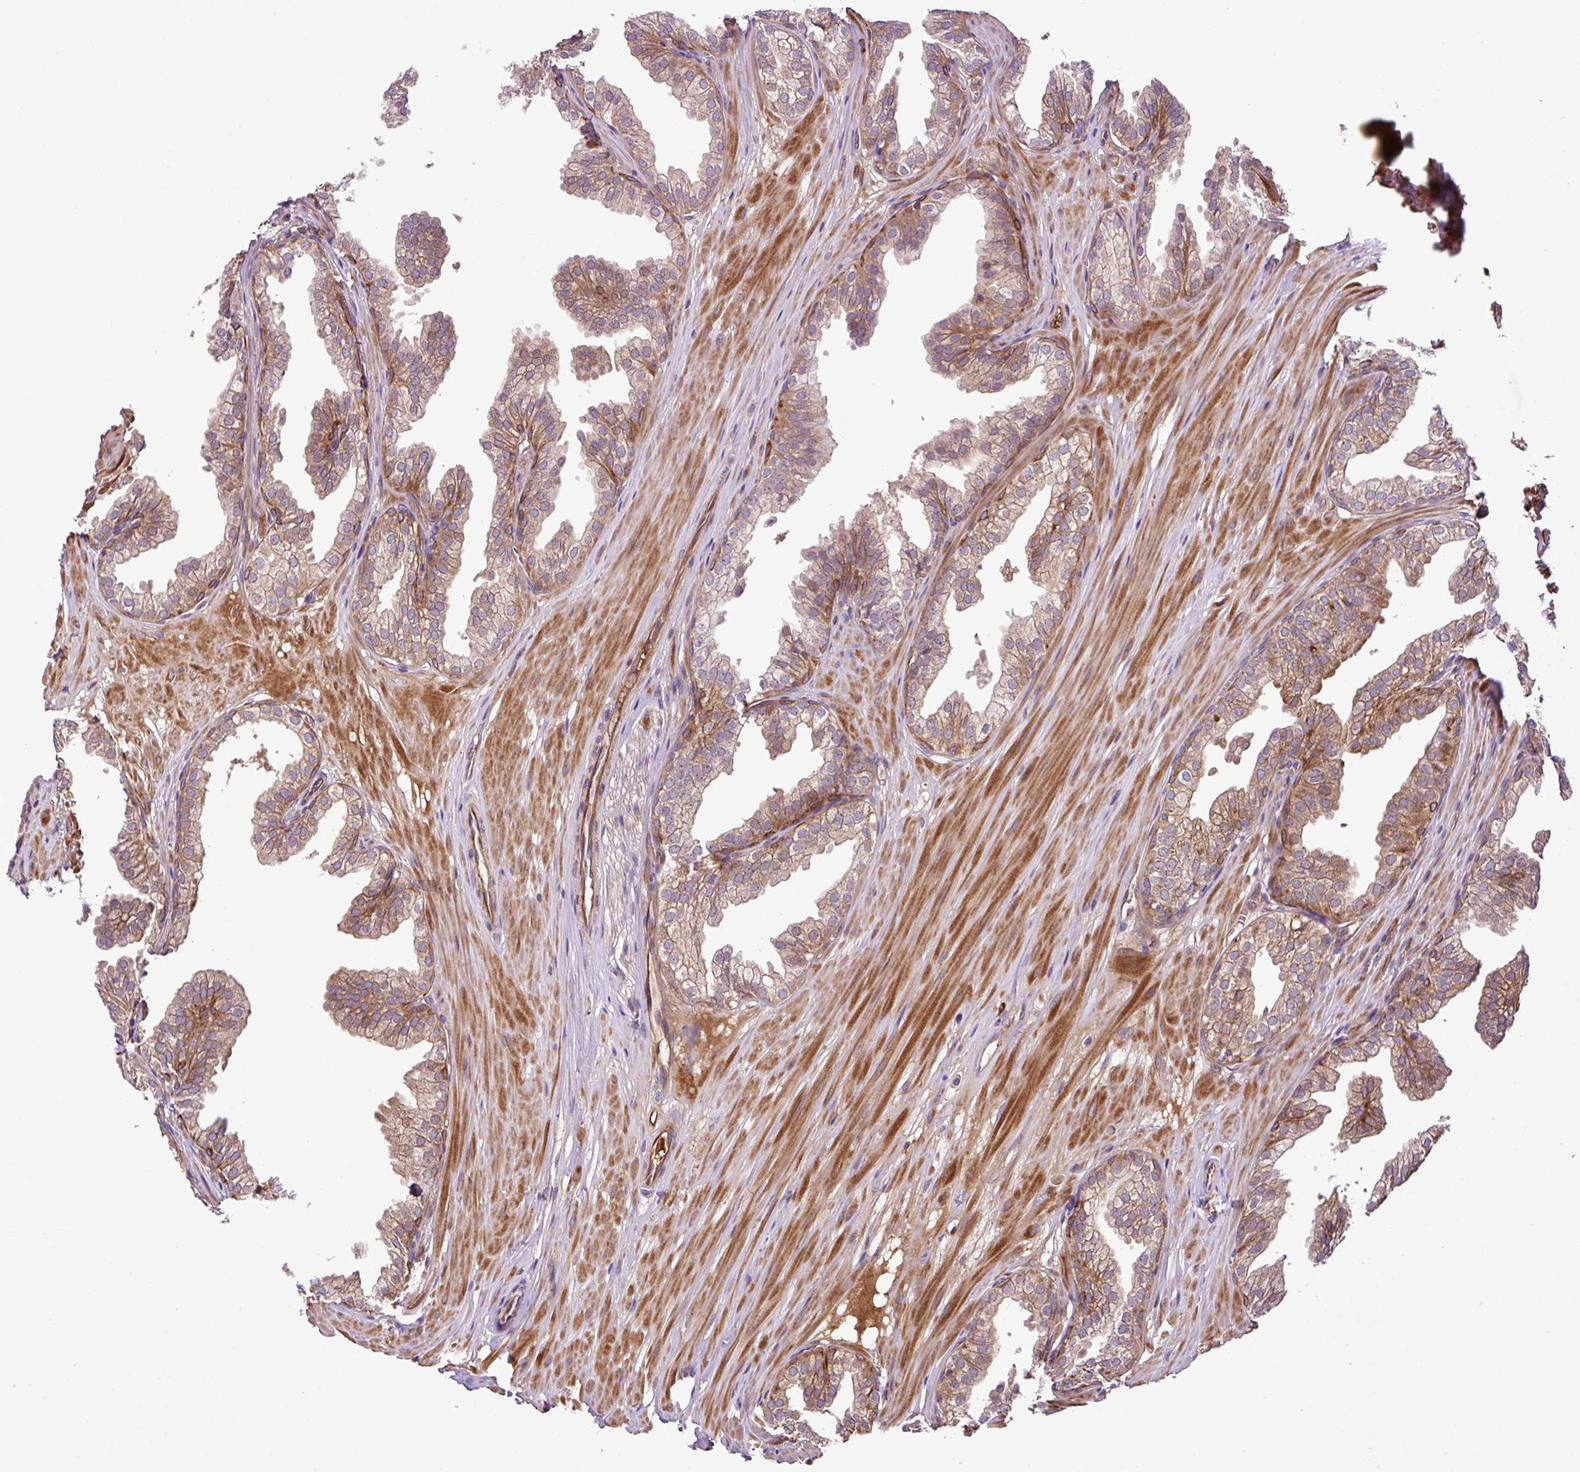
{"staining": {"intensity": "weak", "quantity": ">75%", "location": "cytoplasmic/membranous"}, "tissue": "prostate", "cell_type": "Glandular cells", "image_type": "normal", "snomed": [{"axis": "morphology", "description": "Normal tissue, NOS"}, {"axis": "topography", "description": "Prostate"}, {"axis": "topography", "description": "Peripheral nerve tissue"}], "caption": "Immunohistochemical staining of unremarkable prostate reveals weak cytoplasmic/membranous protein expression in about >75% of glandular cells. (DAB IHC, brown staining for protein, blue staining for nuclei).", "gene": "ZNF266", "patient": {"sex": "male", "age": 55}}